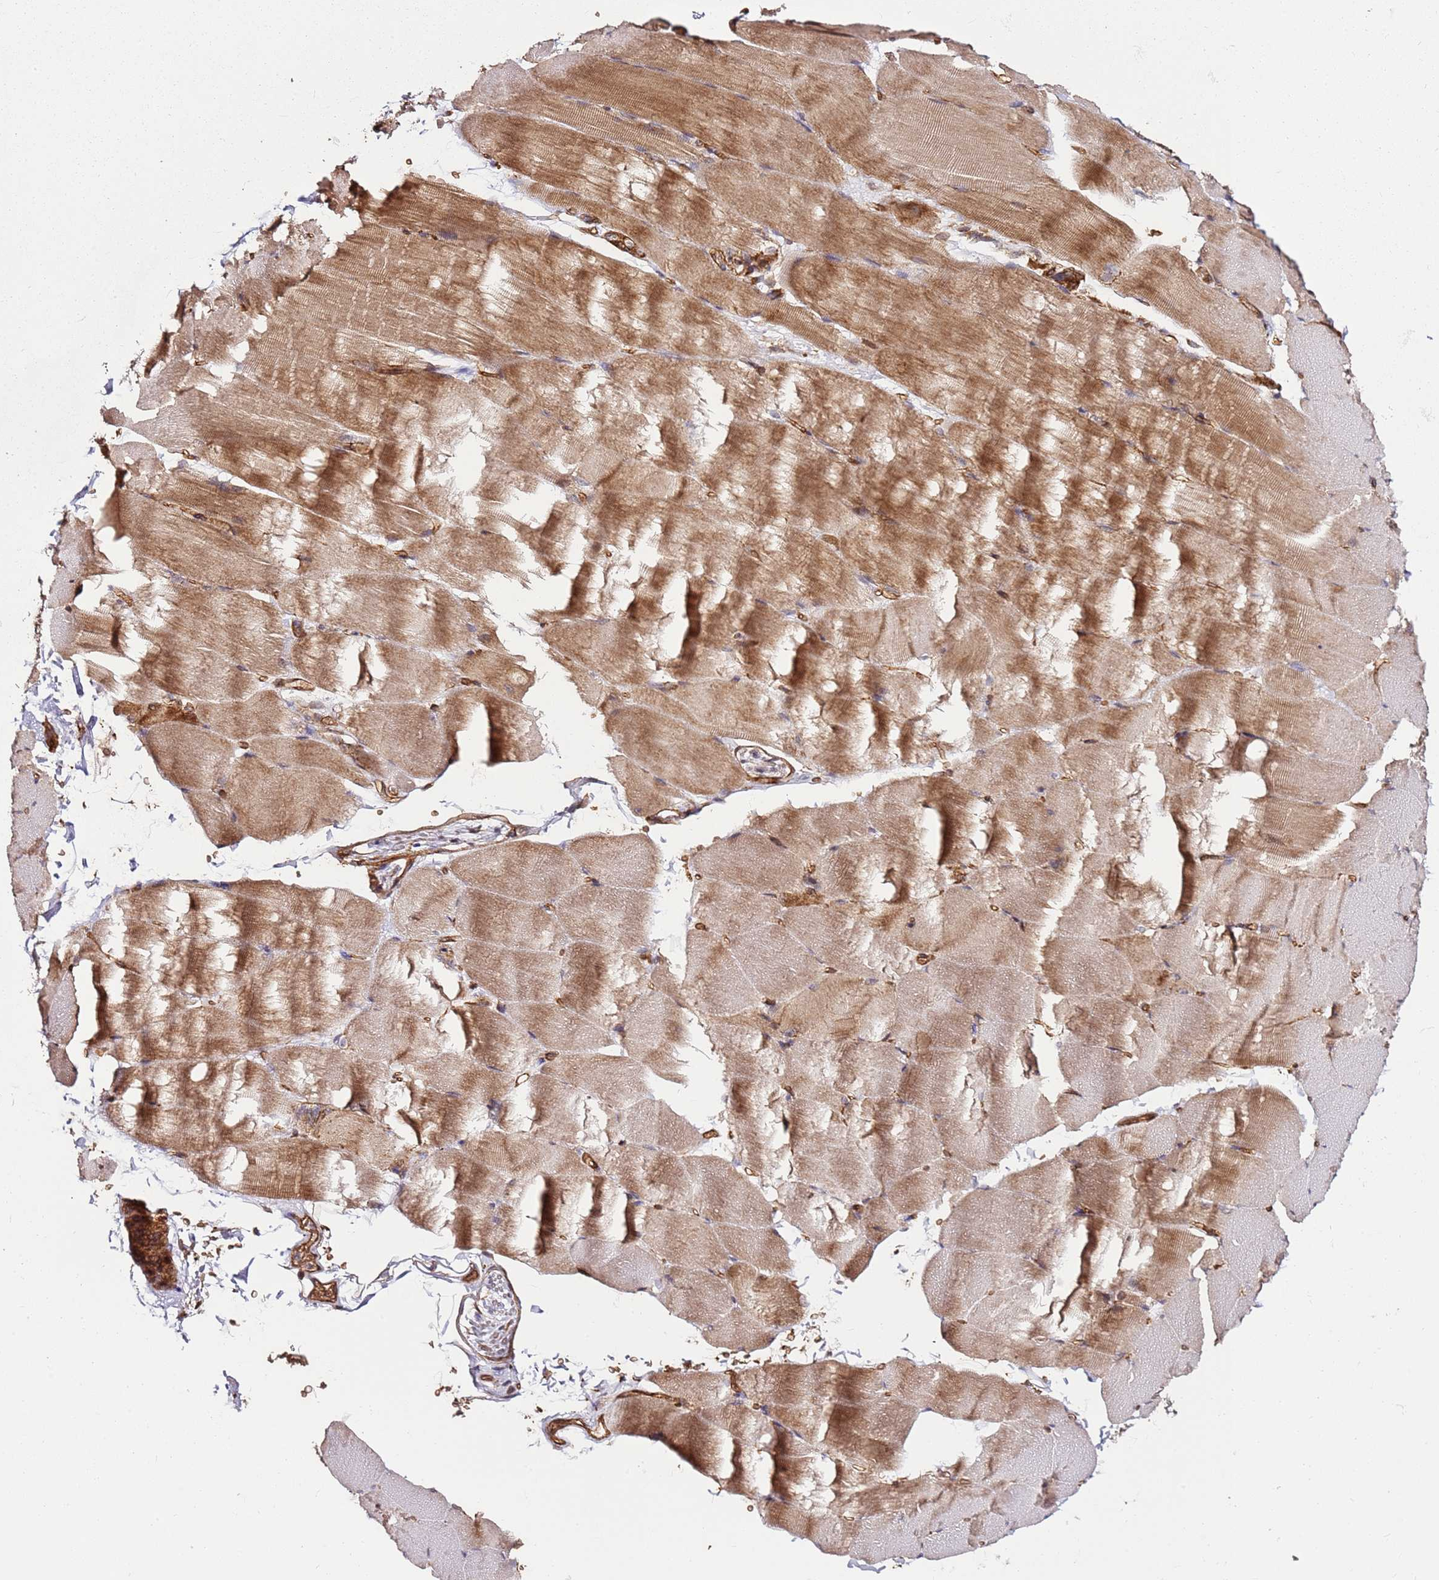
{"staining": {"intensity": "strong", "quantity": "25%-75%", "location": "cytoplasmic/membranous"}, "tissue": "skeletal muscle", "cell_type": "Myocytes", "image_type": "normal", "snomed": [{"axis": "morphology", "description": "Normal tissue, NOS"}, {"axis": "topography", "description": "Skeletal muscle"}, {"axis": "topography", "description": "Parathyroid gland"}], "caption": "IHC of benign human skeletal muscle reveals high levels of strong cytoplasmic/membranous positivity in about 25%-75% of myocytes.", "gene": "TM2D2", "patient": {"sex": "female", "age": 37}}